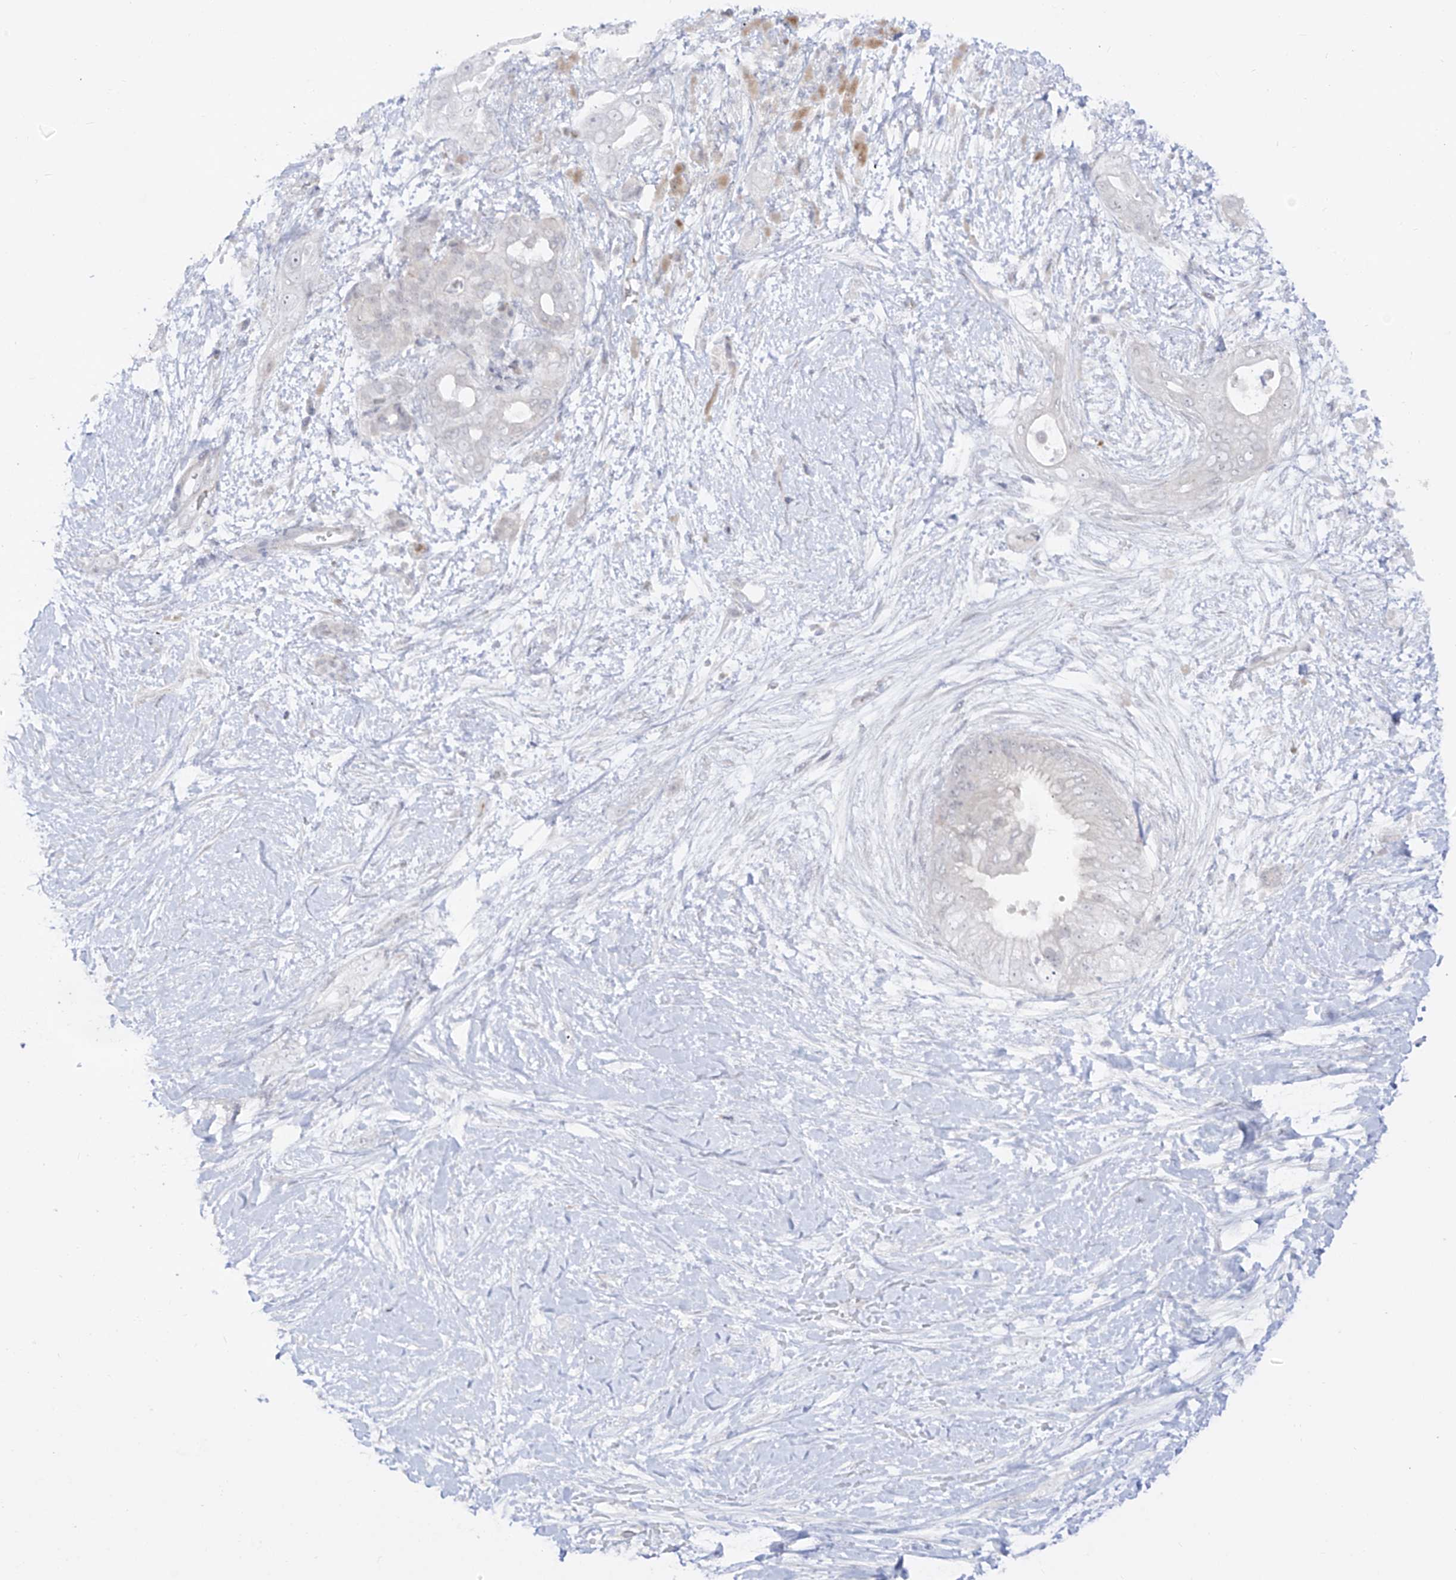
{"staining": {"intensity": "negative", "quantity": "none", "location": "none"}, "tissue": "pancreatic cancer", "cell_type": "Tumor cells", "image_type": "cancer", "snomed": [{"axis": "morphology", "description": "Adenocarcinoma, NOS"}, {"axis": "topography", "description": "Pancreas"}], "caption": "Tumor cells are negative for brown protein staining in pancreatic cancer.", "gene": "ZNF180", "patient": {"sex": "male", "age": 53}}